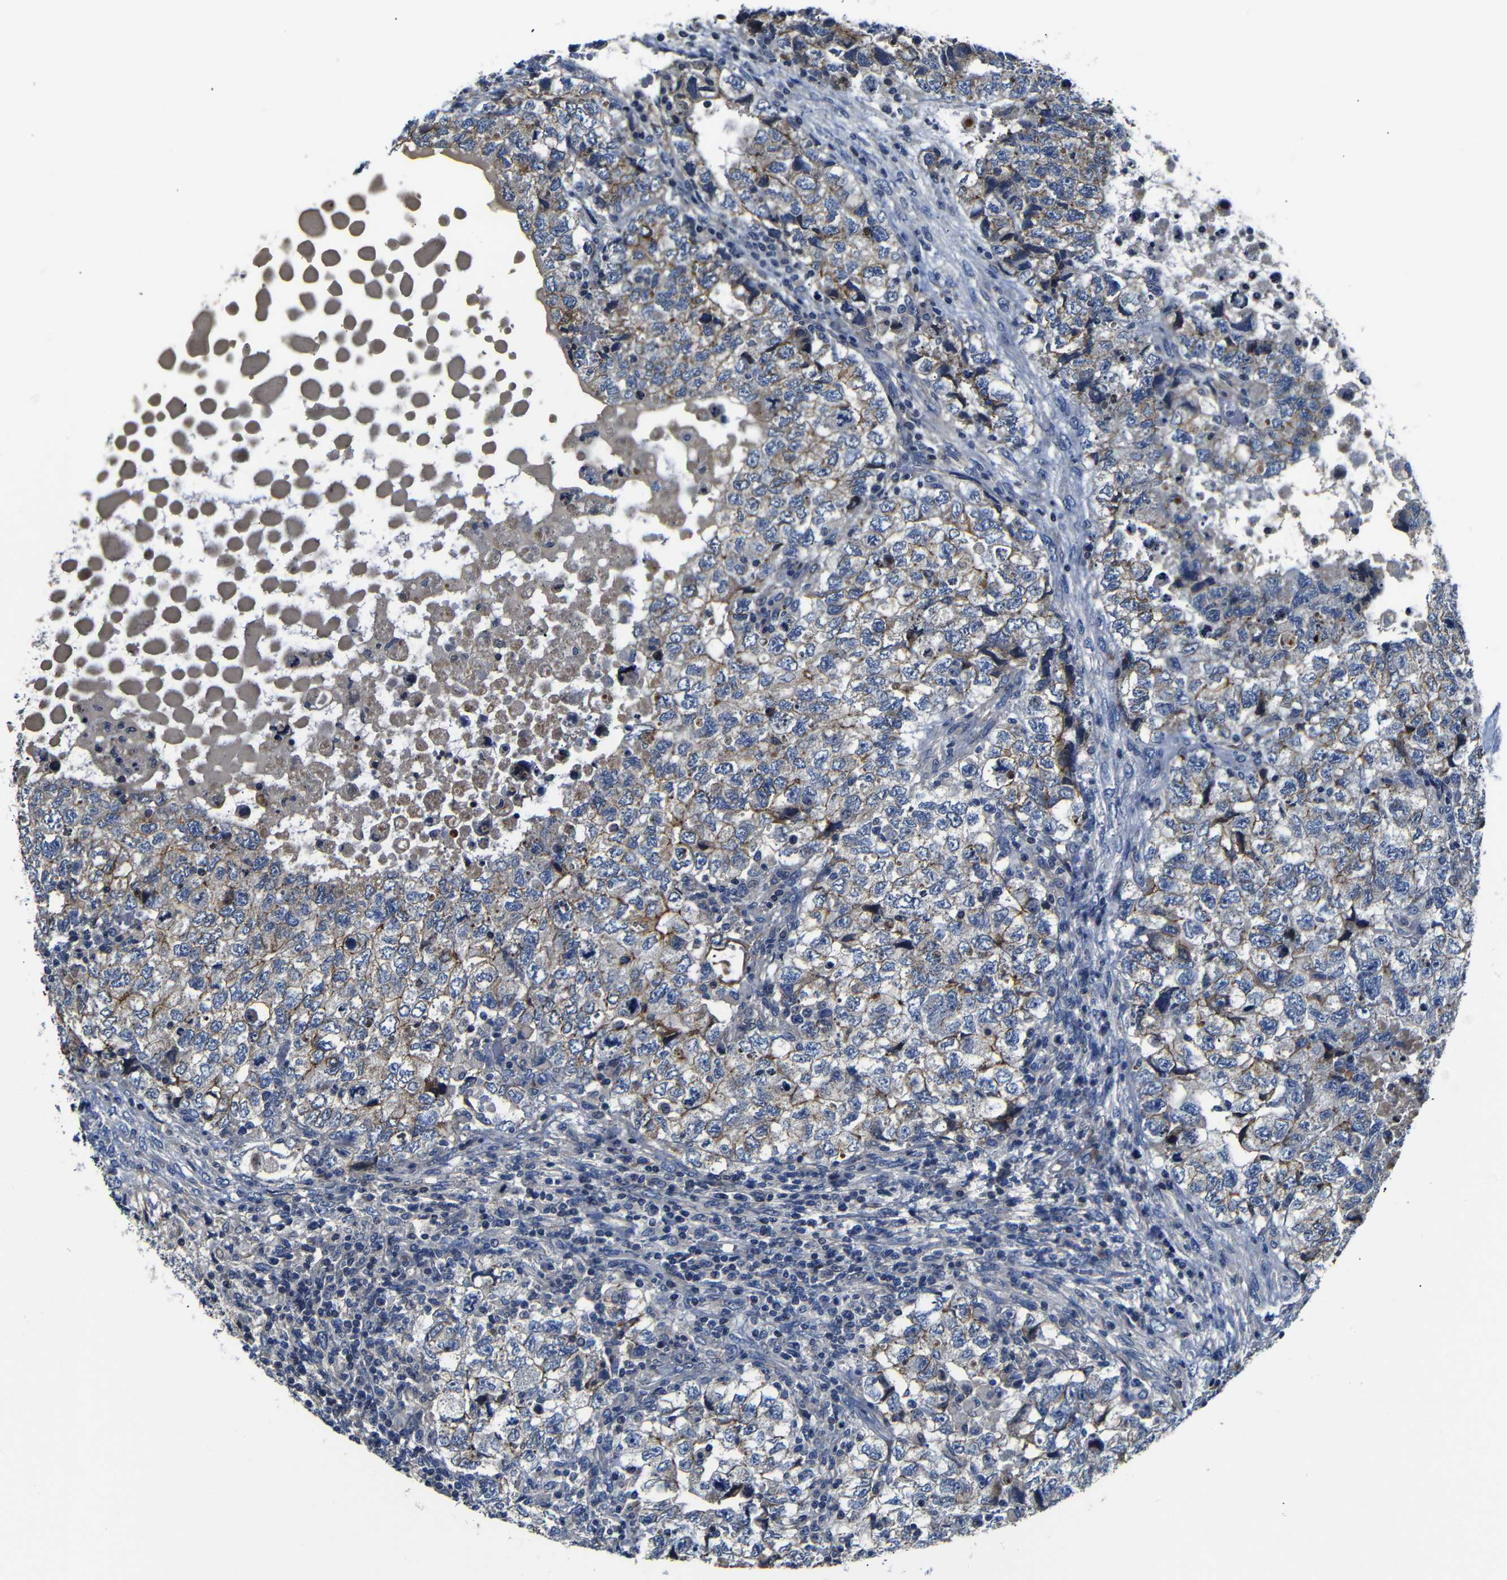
{"staining": {"intensity": "moderate", "quantity": "25%-75%", "location": "cytoplasmic/membranous"}, "tissue": "testis cancer", "cell_type": "Tumor cells", "image_type": "cancer", "snomed": [{"axis": "morphology", "description": "Carcinoma, Embryonal, NOS"}, {"axis": "topography", "description": "Testis"}], "caption": "The micrograph demonstrates immunohistochemical staining of embryonal carcinoma (testis). There is moderate cytoplasmic/membranous positivity is present in approximately 25%-75% of tumor cells. (brown staining indicates protein expression, while blue staining denotes nuclei).", "gene": "AFDN", "patient": {"sex": "male", "age": 36}}